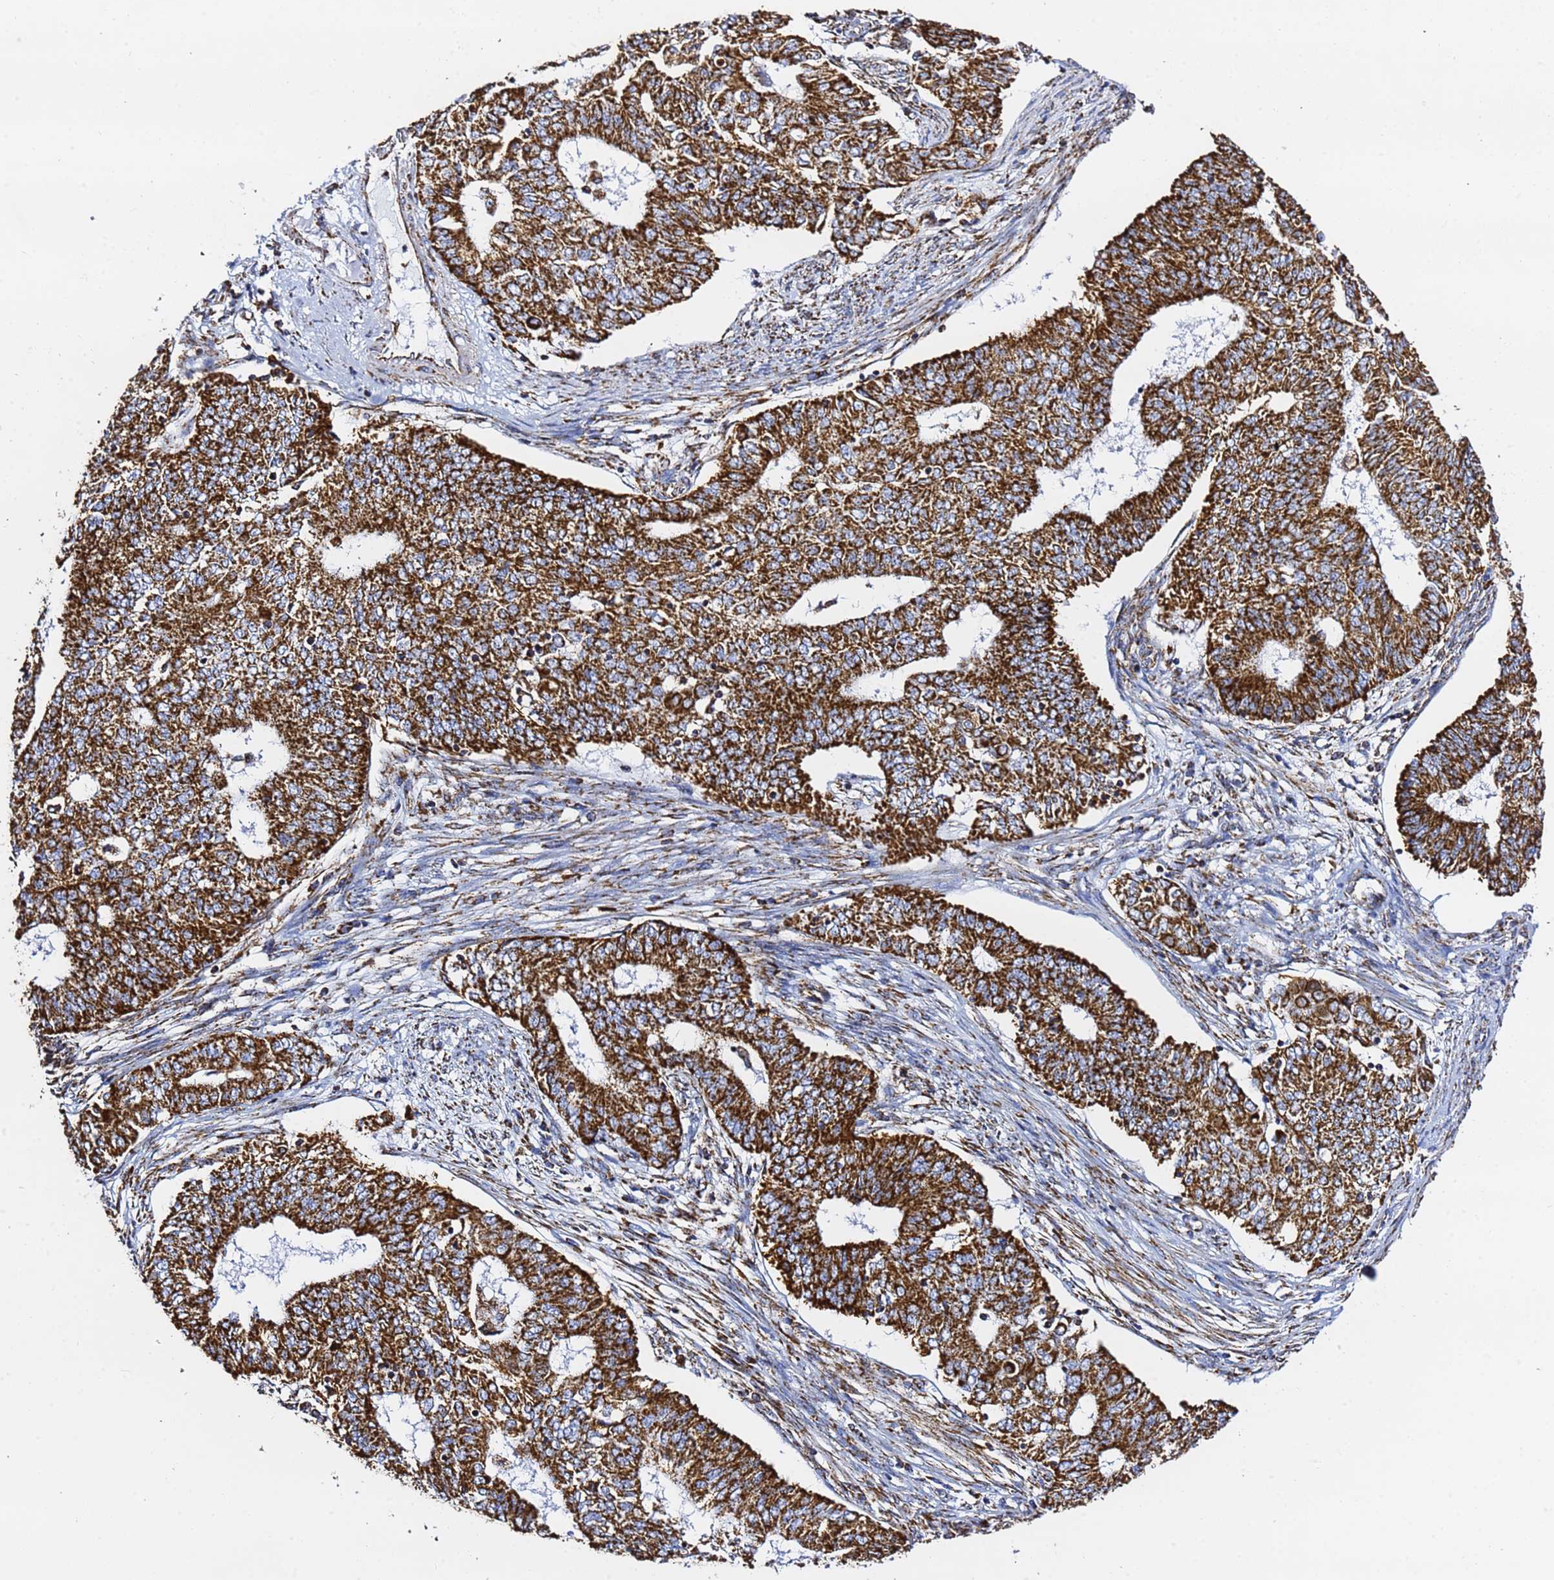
{"staining": {"intensity": "strong", "quantity": ">75%", "location": "cytoplasmic/membranous"}, "tissue": "endometrial cancer", "cell_type": "Tumor cells", "image_type": "cancer", "snomed": [{"axis": "morphology", "description": "Adenocarcinoma, NOS"}, {"axis": "topography", "description": "Endometrium"}], "caption": "Brown immunohistochemical staining in adenocarcinoma (endometrial) displays strong cytoplasmic/membranous positivity in approximately >75% of tumor cells.", "gene": "PHB2", "patient": {"sex": "female", "age": 62}}